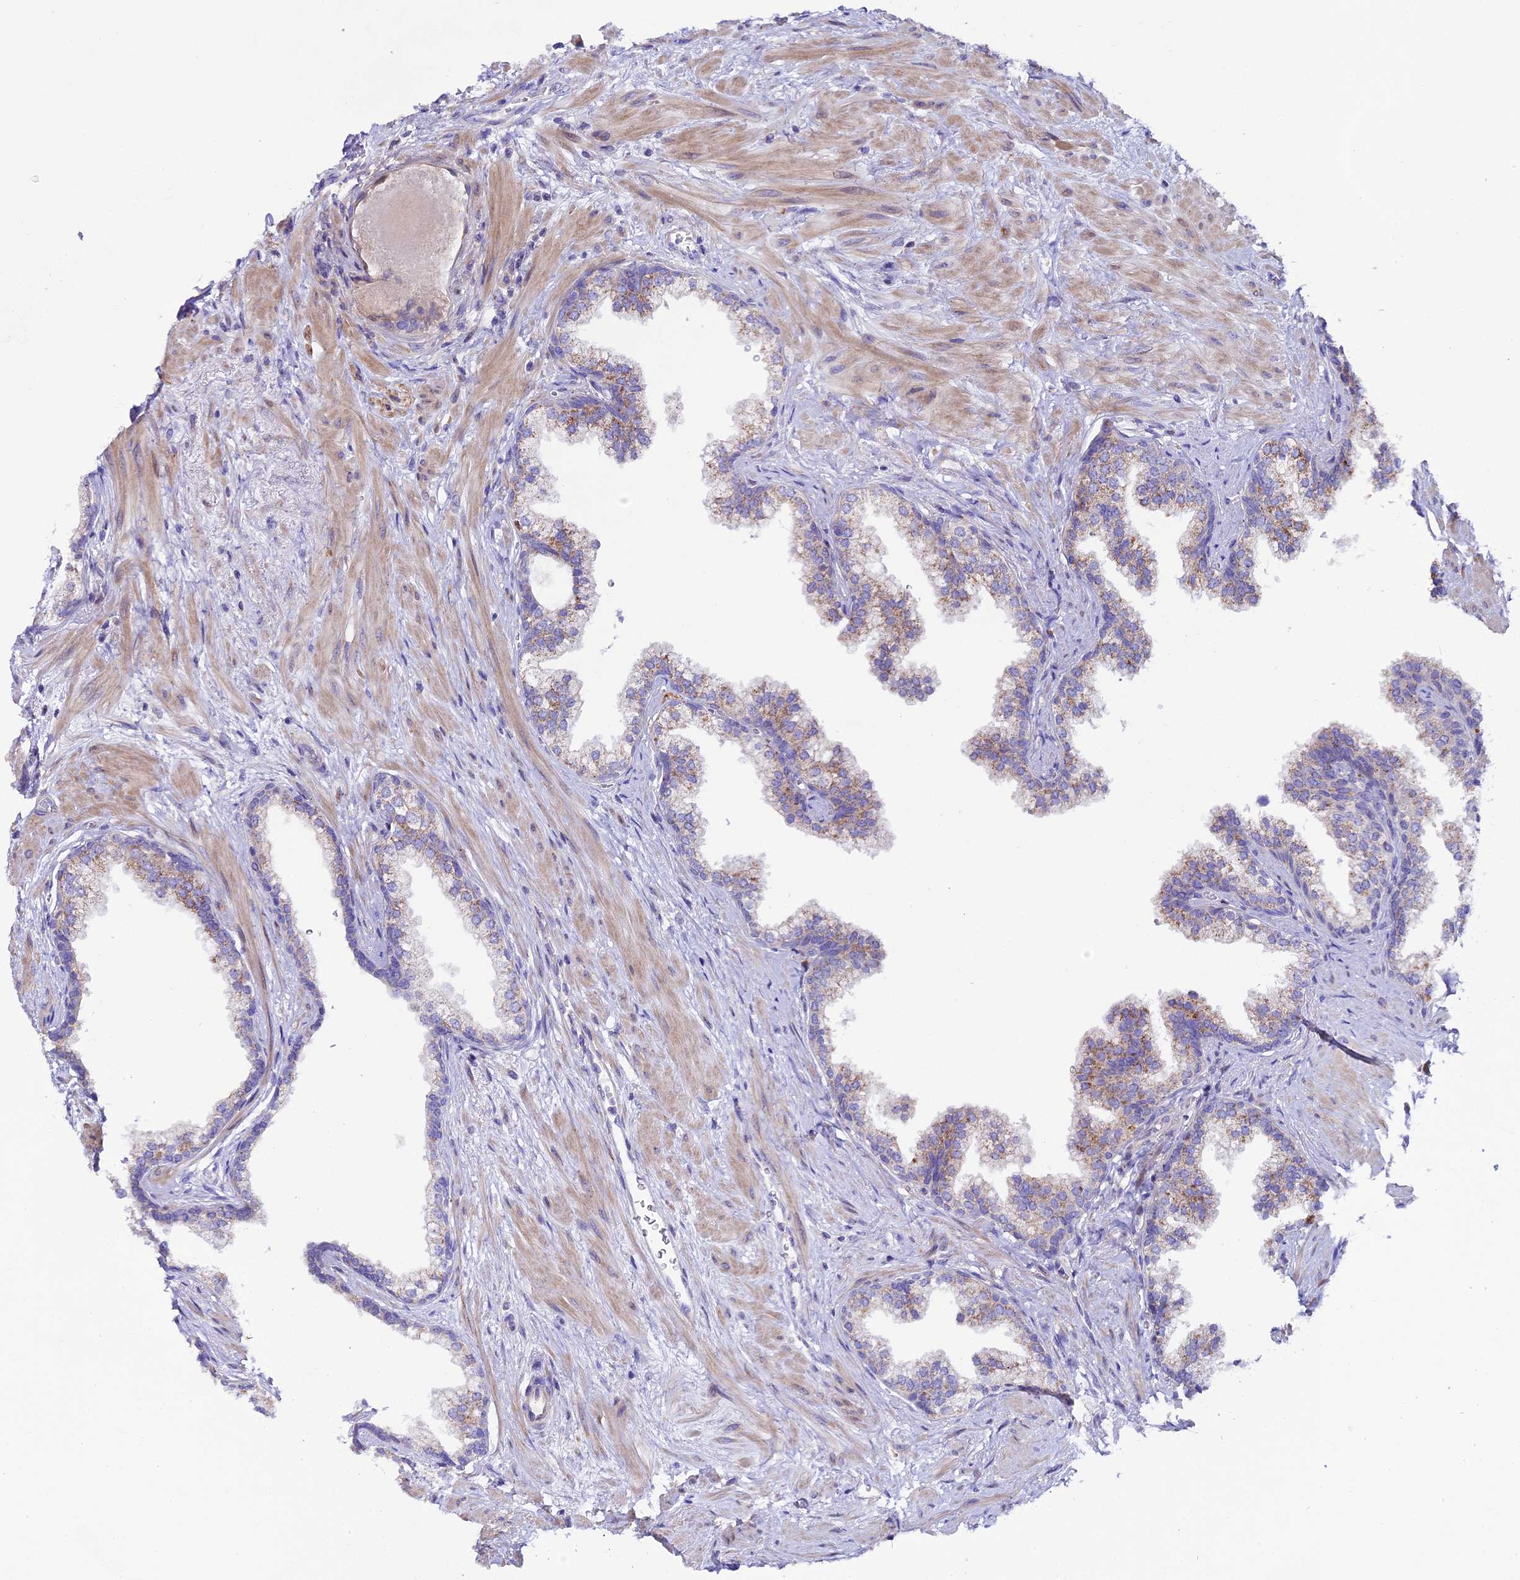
{"staining": {"intensity": "weak", "quantity": "25%-75%", "location": "cytoplasmic/membranous"}, "tissue": "prostate", "cell_type": "Glandular cells", "image_type": "normal", "snomed": [{"axis": "morphology", "description": "Normal tissue, NOS"}, {"axis": "topography", "description": "Prostate"}], "caption": "Immunohistochemistry (IHC) histopathology image of normal prostate stained for a protein (brown), which reveals low levels of weak cytoplasmic/membranous staining in approximately 25%-75% of glandular cells.", "gene": "PIGU", "patient": {"sex": "male", "age": 57}}